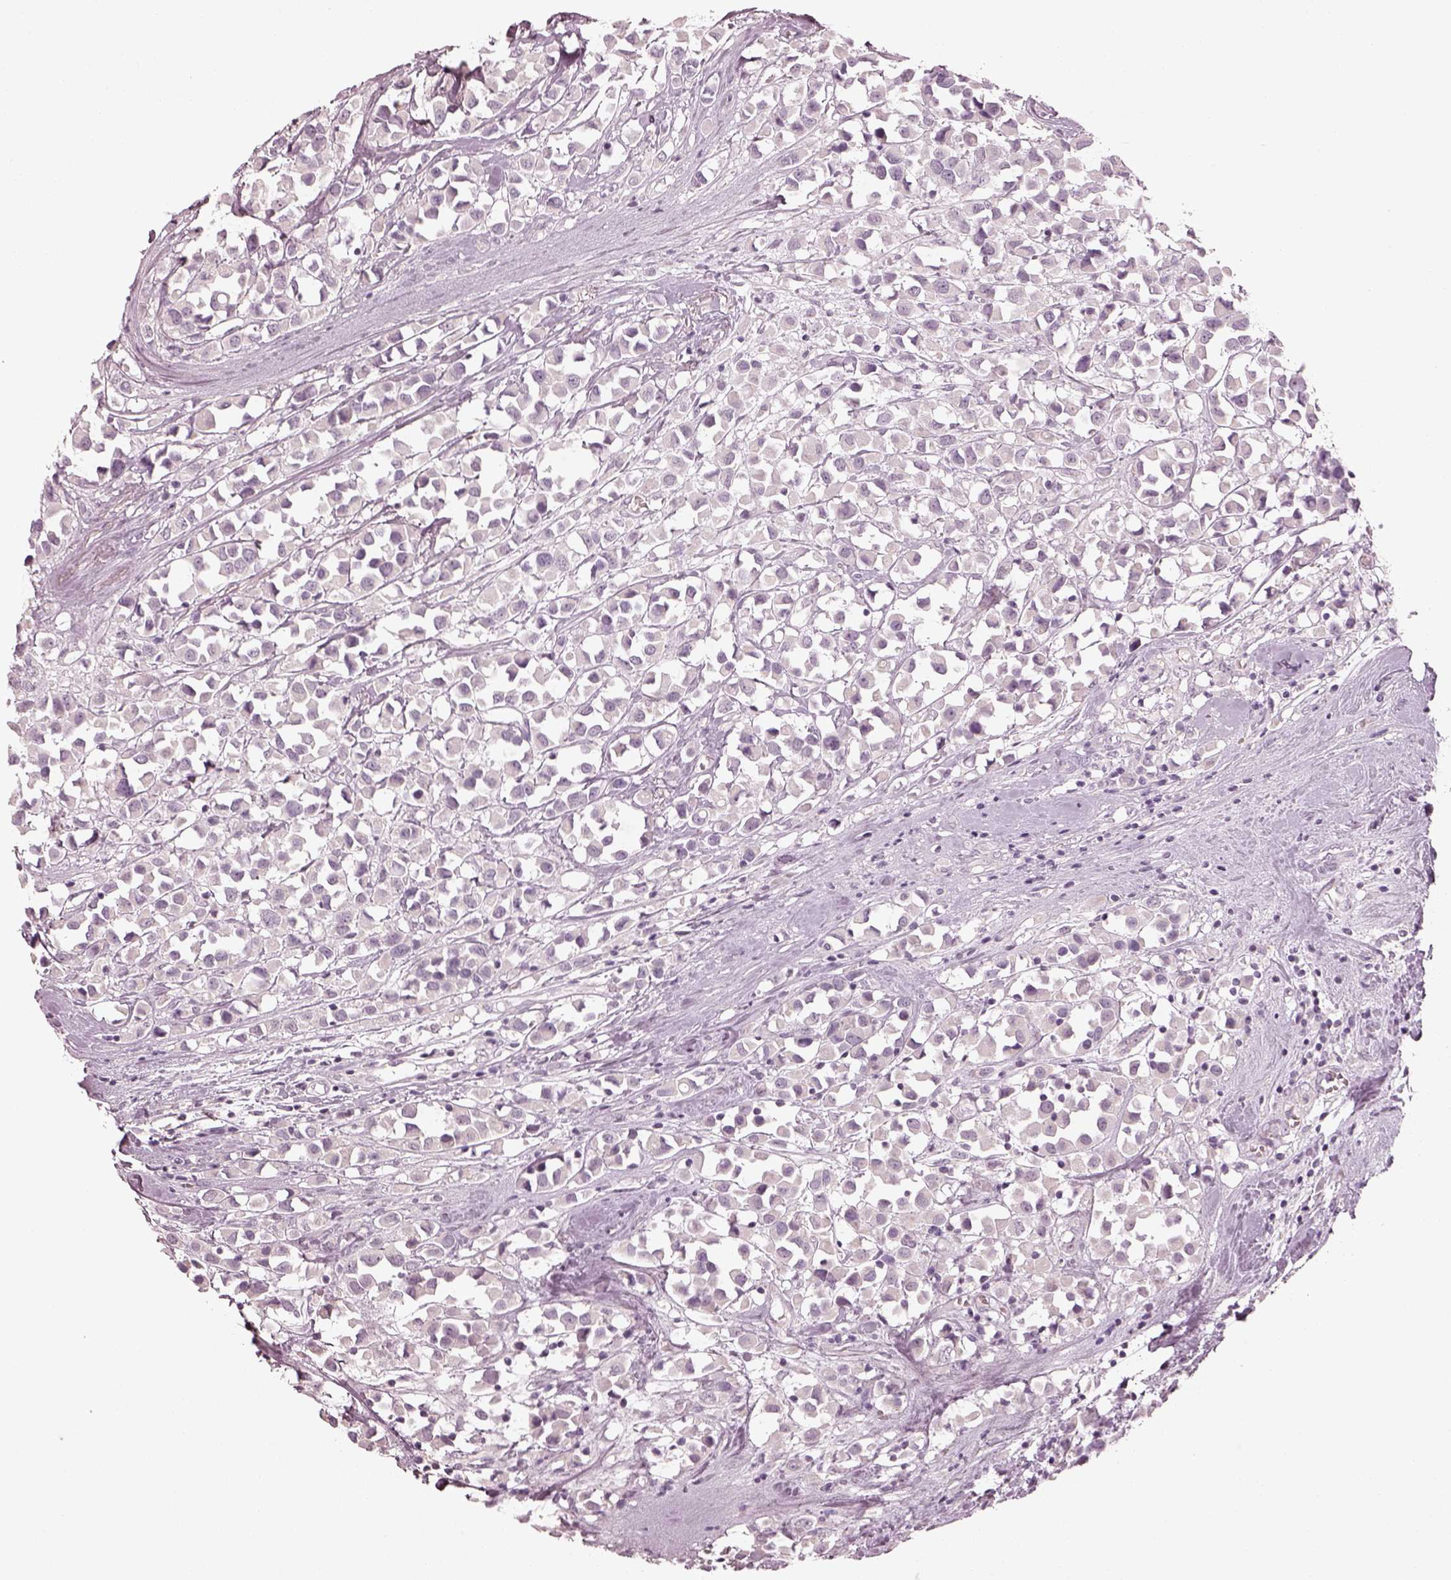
{"staining": {"intensity": "negative", "quantity": "none", "location": "none"}, "tissue": "breast cancer", "cell_type": "Tumor cells", "image_type": "cancer", "snomed": [{"axis": "morphology", "description": "Duct carcinoma"}, {"axis": "topography", "description": "Breast"}], "caption": "Tumor cells show no significant positivity in intraductal carcinoma (breast).", "gene": "SPATA6L", "patient": {"sex": "female", "age": 61}}